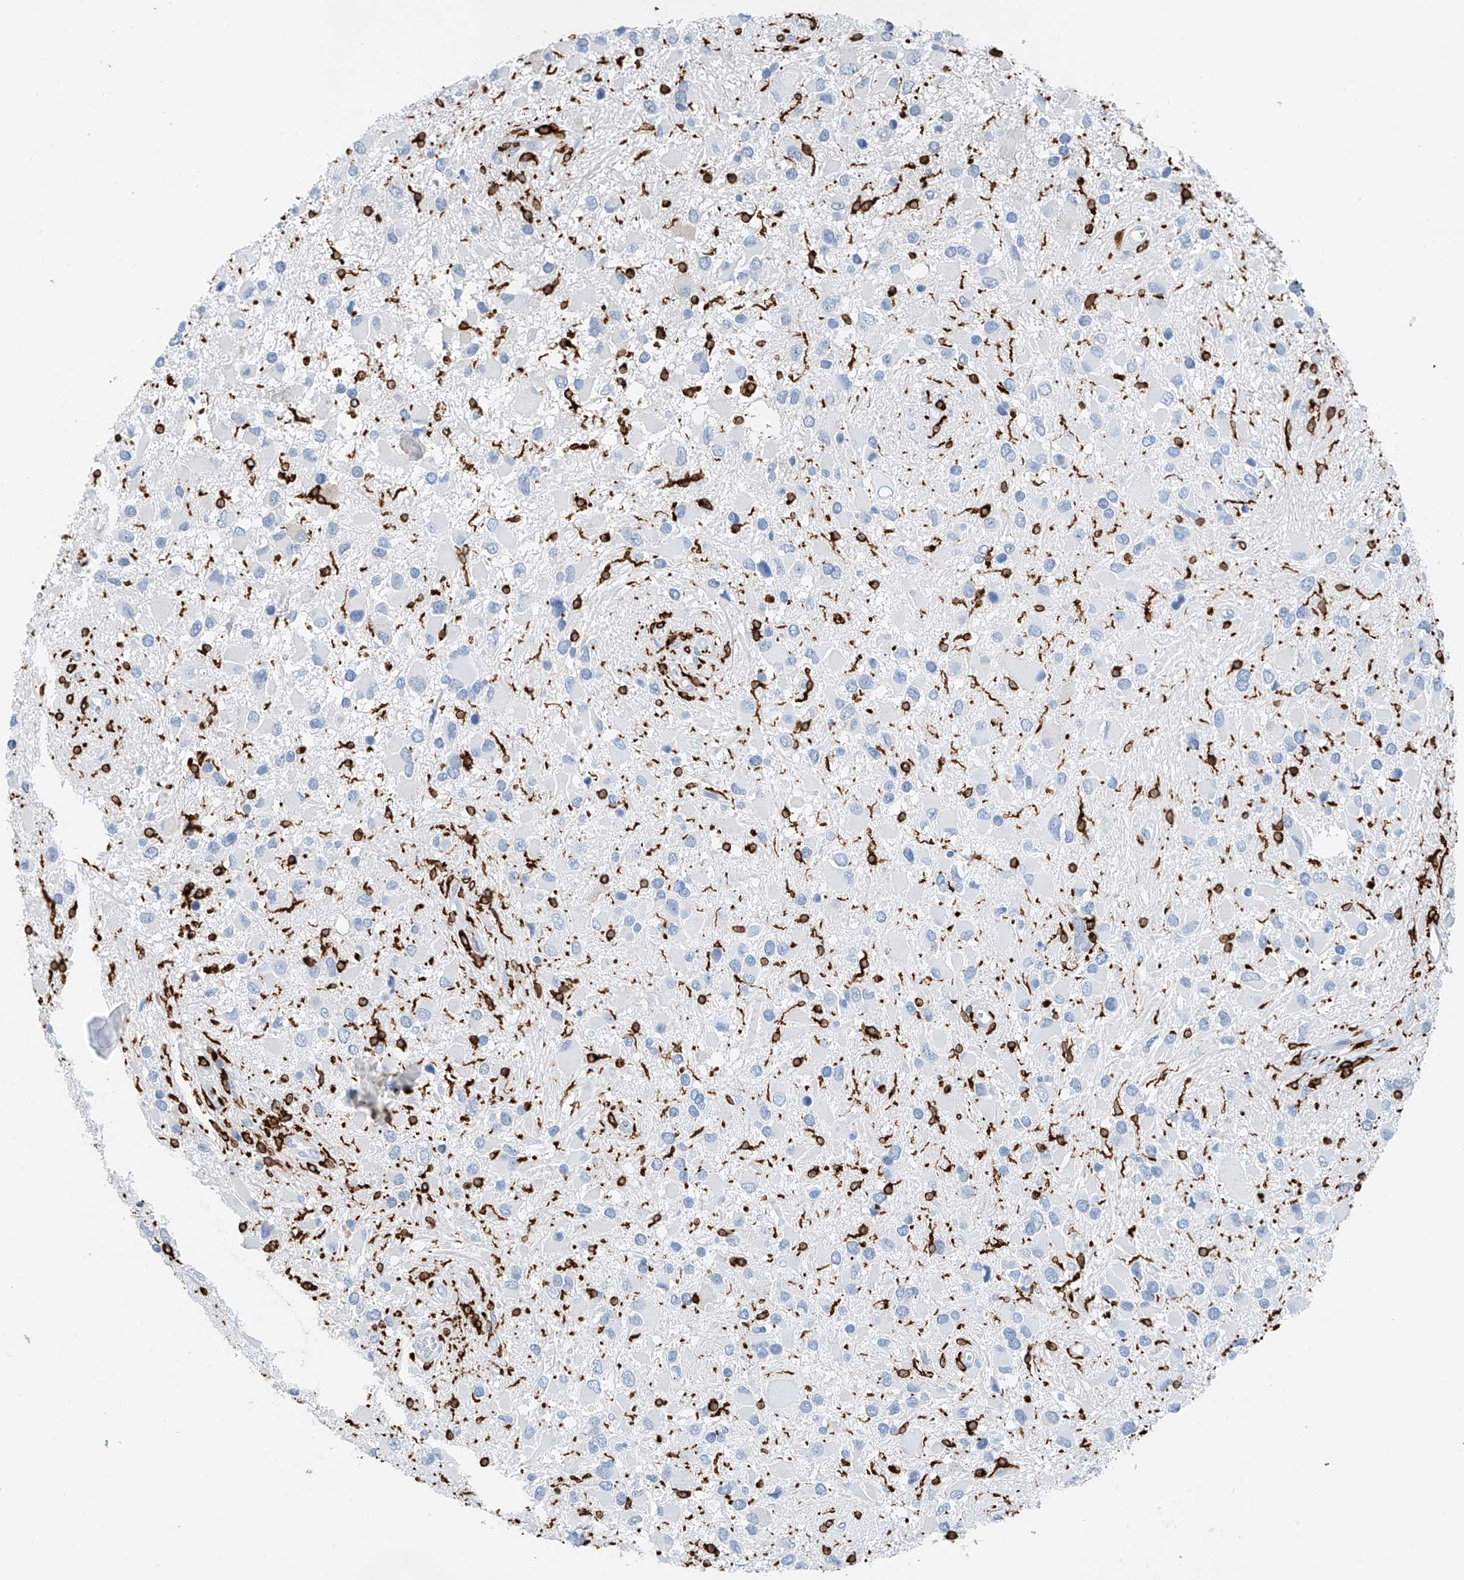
{"staining": {"intensity": "negative", "quantity": "none", "location": "none"}, "tissue": "glioma", "cell_type": "Tumor cells", "image_type": "cancer", "snomed": [{"axis": "morphology", "description": "Glioma, malignant, High grade"}, {"axis": "topography", "description": "Brain"}], "caption": "Glioma was stained to show a protein in brown. There is no significant positivity in tumor cells.", "gene": "TBXAS1", "patient": {"sex": "male", "age": 53}}